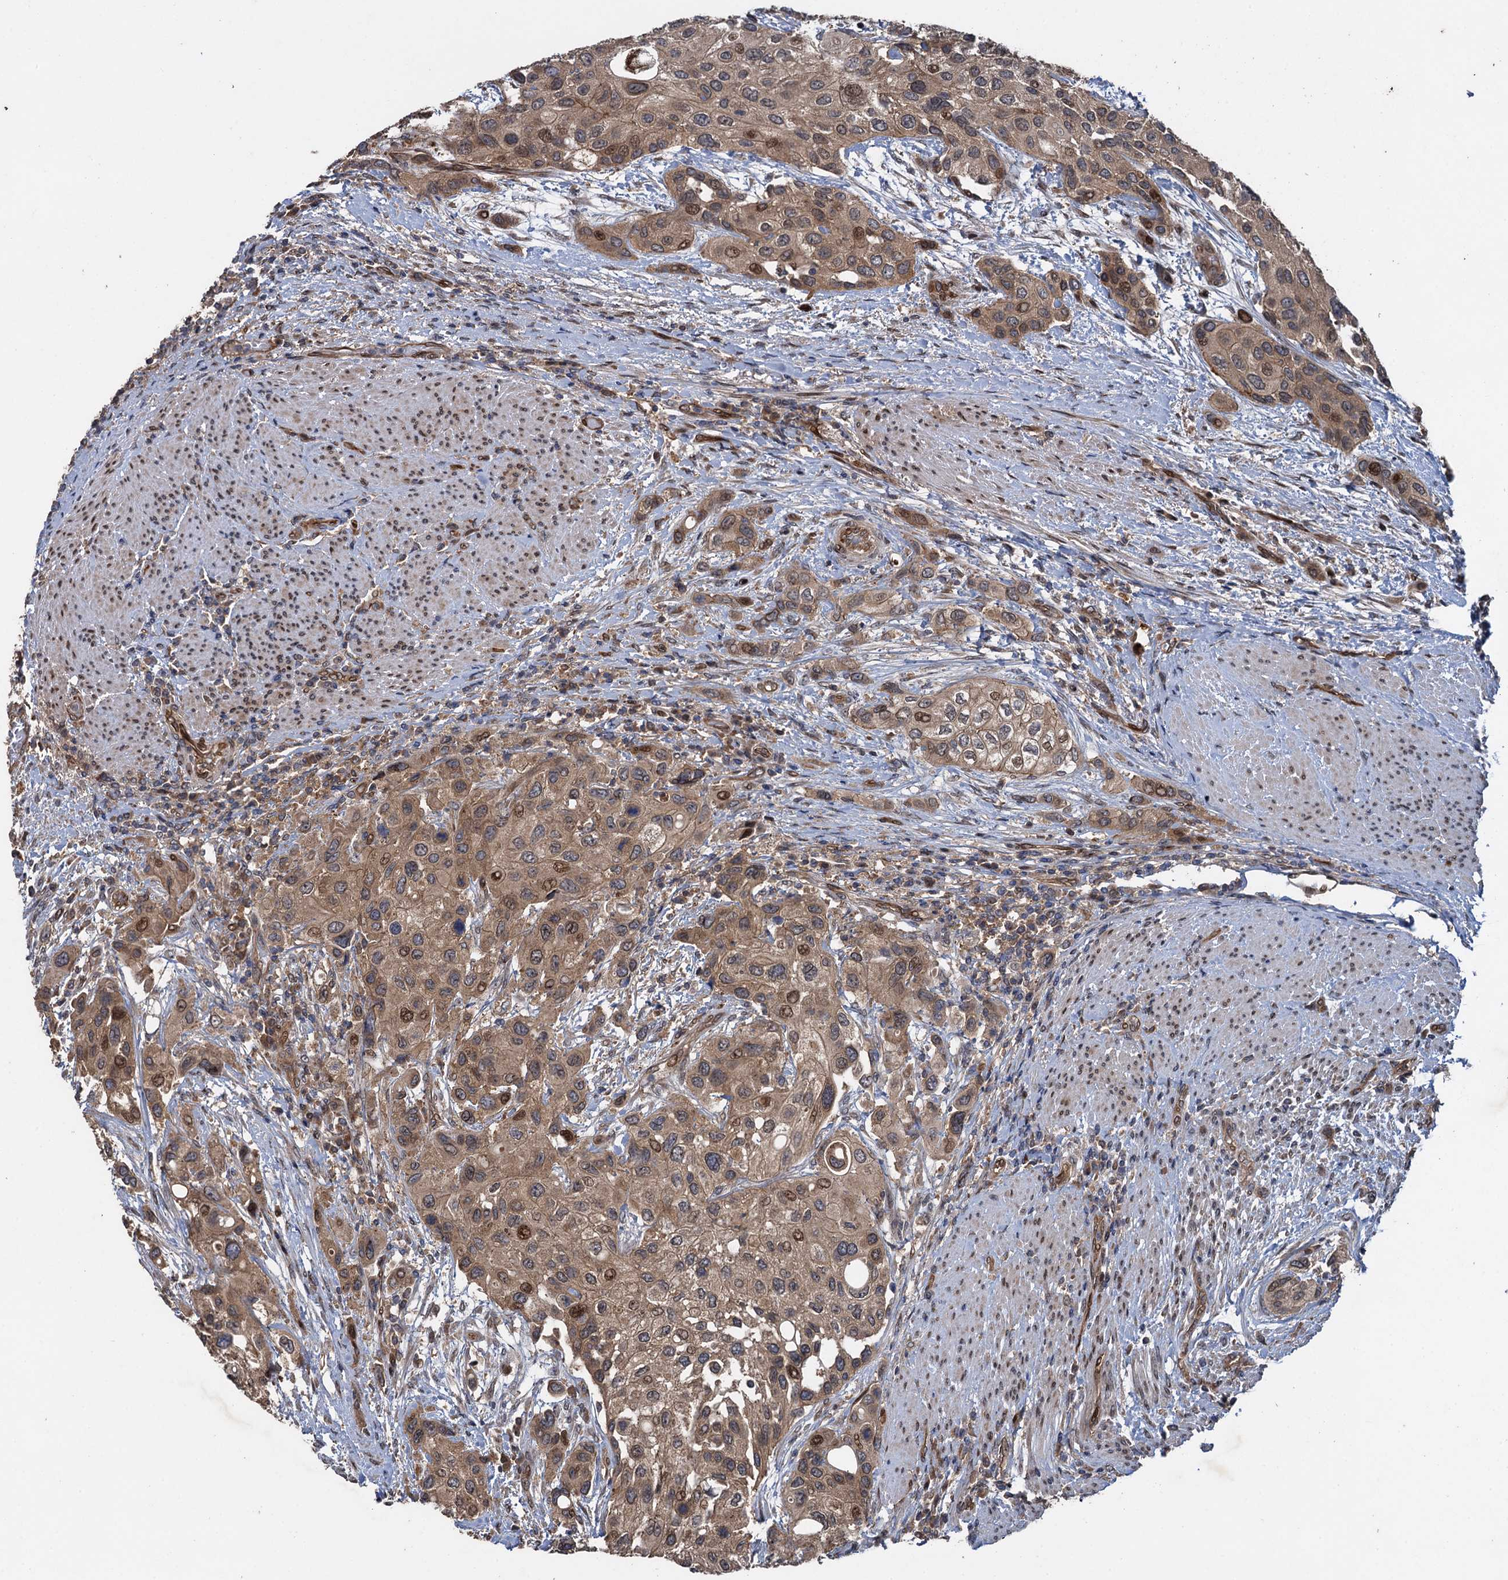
{"staining": {"intensity": "moderate", "quantity": ">75%", "location": "cytoplasmic/membranous,nuclear"}, "tissue": "urothelial cancer", "cell_type": "Tumor cells", "image_type": "cancer", "snomed": [{"axis": "morphology", "description": "Normal tissue, NOS"}, {"axis": "morphology", "description": "Urothelial carcinoma, High grade"}, {"axis": "topography", "description": "Vascular tissue"}, {"axis": "topography", "description": "Urinary bladder"}], "caption": "Immunohistochemical staining of human urothelial cancer shows medium levels of moderate cytoplasmic/membranous and nuclear positivity in about >75% of tumor cells.", "gene": "RHOBTB1", "patient": {"sex": "female", "age": 56}}